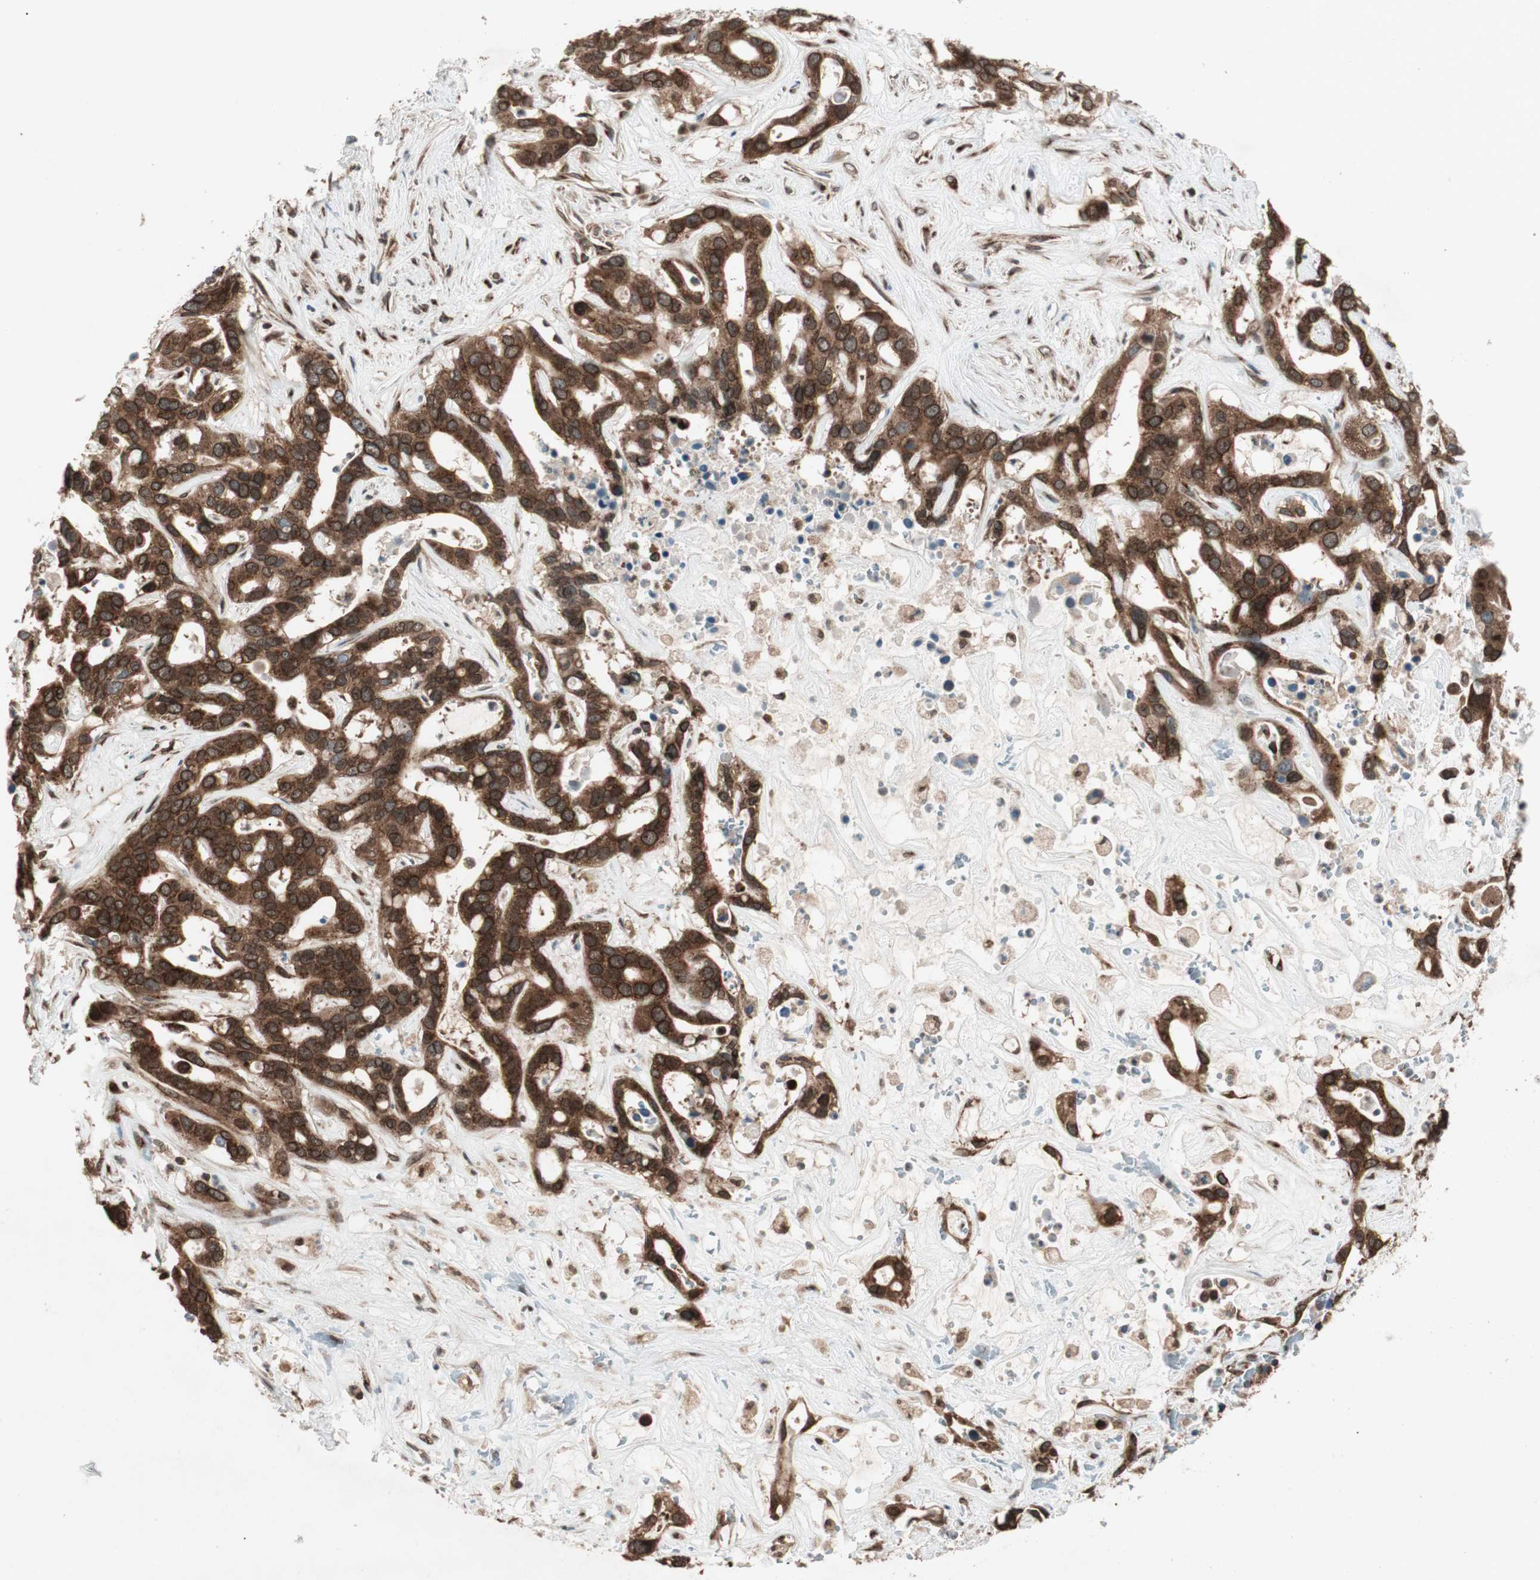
{"staining": {"intensity": "strong", "quantity": ">75%", "location": "cytoplasmic/membranous,nuclear"}, "tissue": "liver cancer", "cell_type": "Tumor cells", "image_type": "cancer", "snomed": [{"axis": "morphology", "description": "Cholangiocarcinoma"}, {"axis": "topography", "description": "Liver"}], "caption": "Tumor cells exhibit high levels of strong cytoplasmic/membranous and nuclear staining in approximately >75% of cells in human liver cancer.", "gene": "NUP62", "patient": {"sex": "female", "age": 65}}